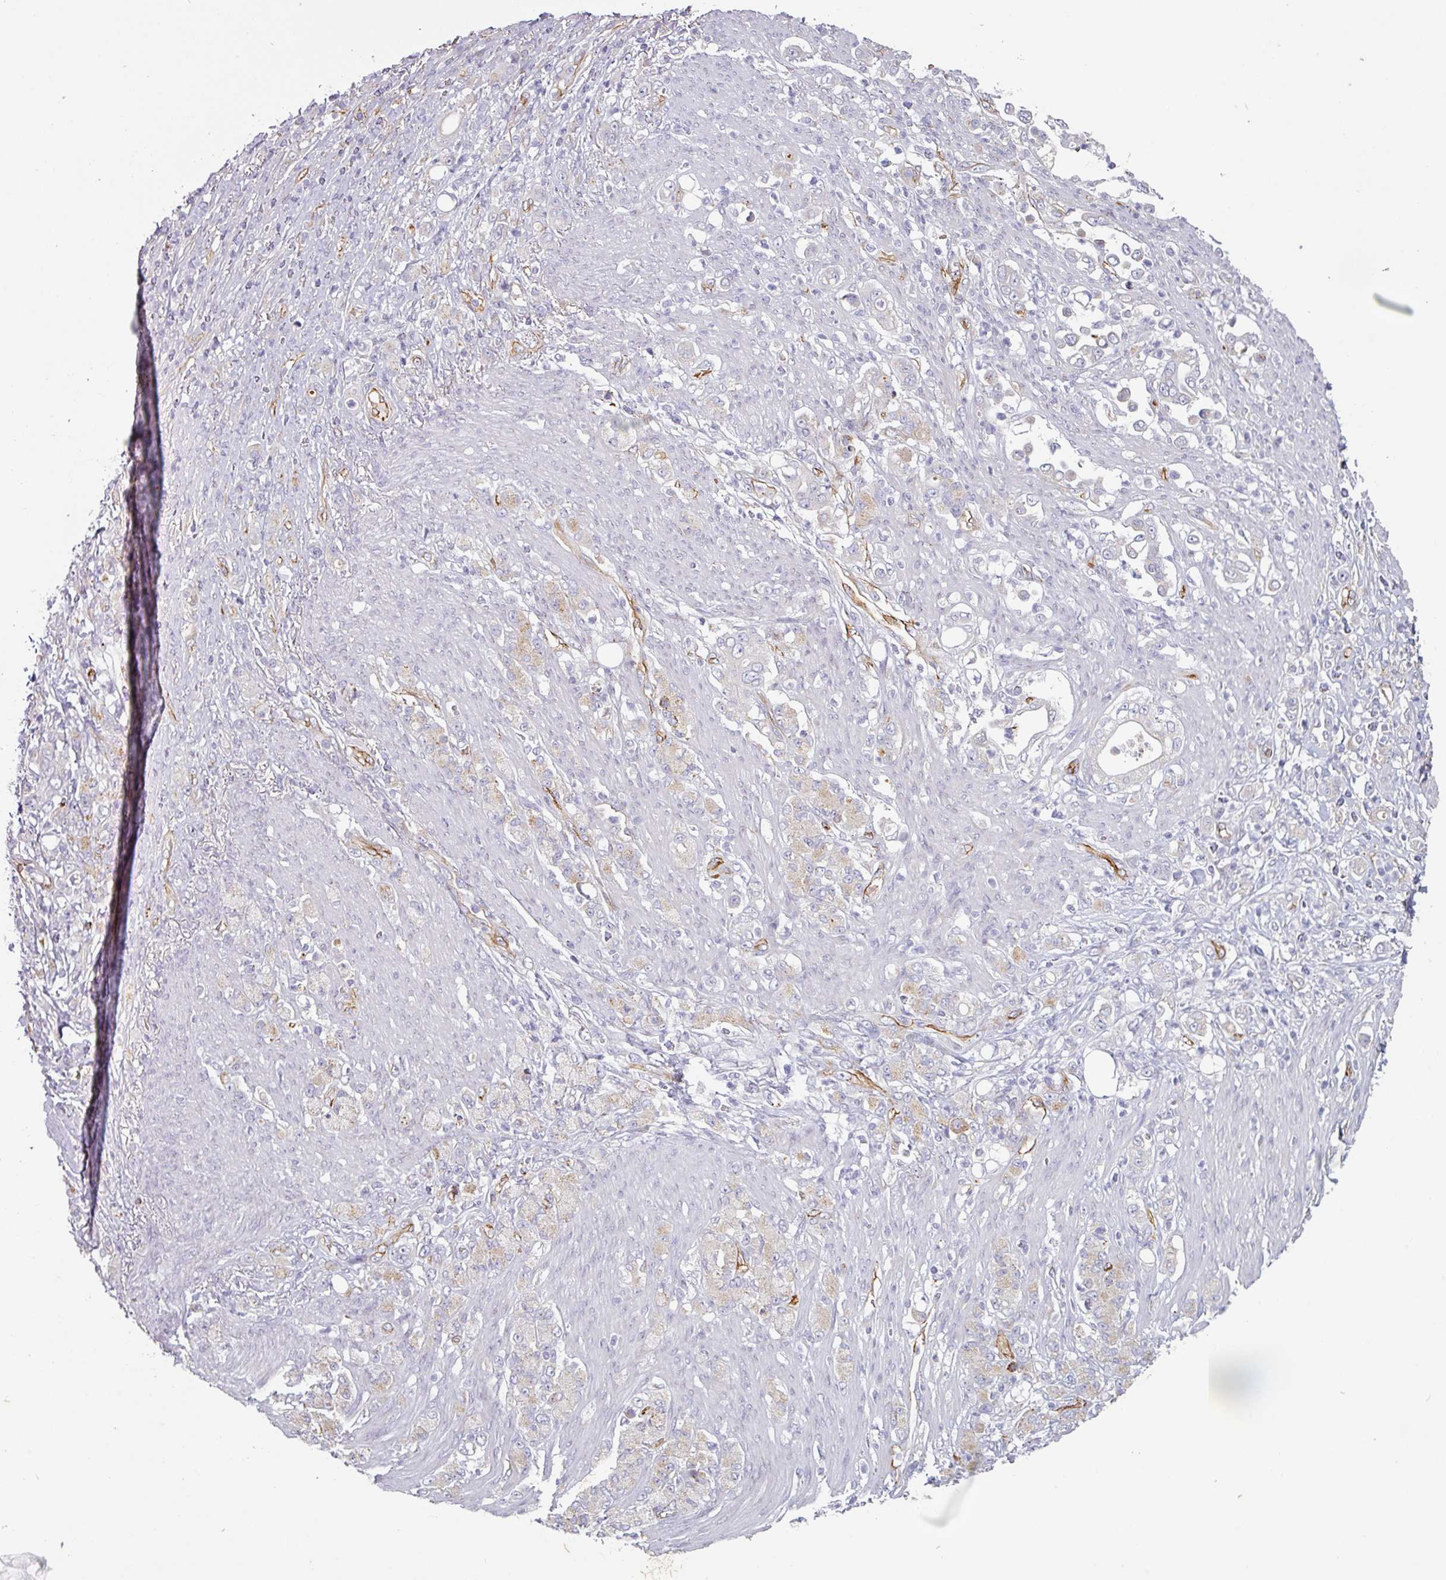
{"staining": {"intensity": "negative", "quantity": "none", "location": "none"}, "tissue": "stomach cancer", "cell_type": "Tumor cells", "image_type": "cancer", "snomed": [{"axis": "morphology", "description": "Normal tissue, NOS"}, {"axis": "morphology", "description": "Adenocarcinoma, NOS"}, {"axis": "topography", "description": "Stomach"}], "caption": "A photomicrograph of adenocarcinoma (stomach) stained for a protein shows no brown staining in tumor cells. (DAB immunohistochemistry (IHC) with hematoxylin counter stain).", "gene": "PRODH2", "patient": {"sex": "female", "age": 79}}